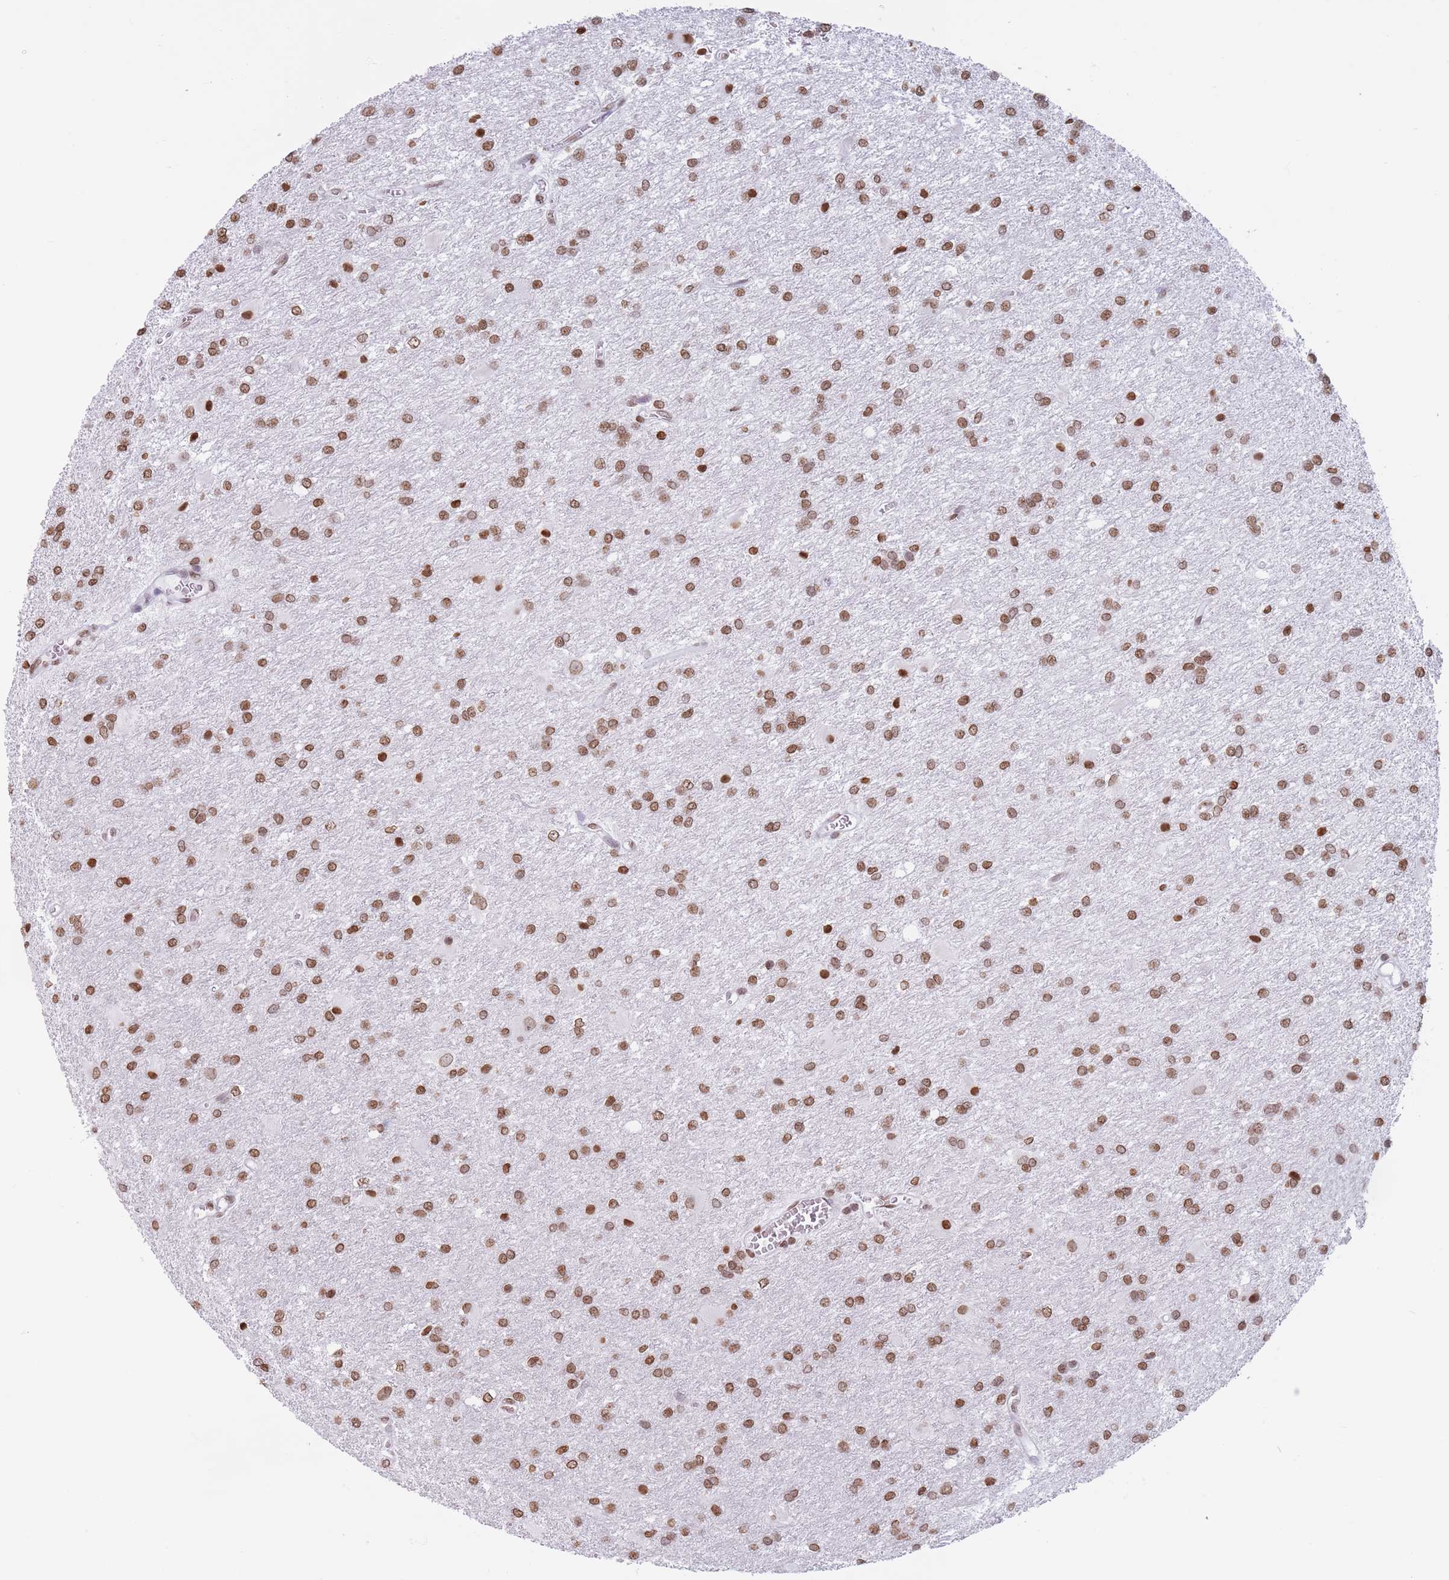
{"staining": {"intensity": "moderate", "quantity": ">75%", "location": "nuclear"}, "tissue": "glioma", "cell_type": "Tumor cells", "image_type": "cancer", "snomed": [{"axis": "morphology", "description": "Glioma, malignant, High grade"}, {"axis": "topography", "description": "Brain"}], "caption": "Immunohistochemistry (IHC) histopathology image of high-grade glioma (malignant) stained for a protein (brown), which shows medium levels of moderate nuclear expression in about >75% of tumor cells.", "gene": "RYK", "patient": {"sex": "female", "age": 50}}